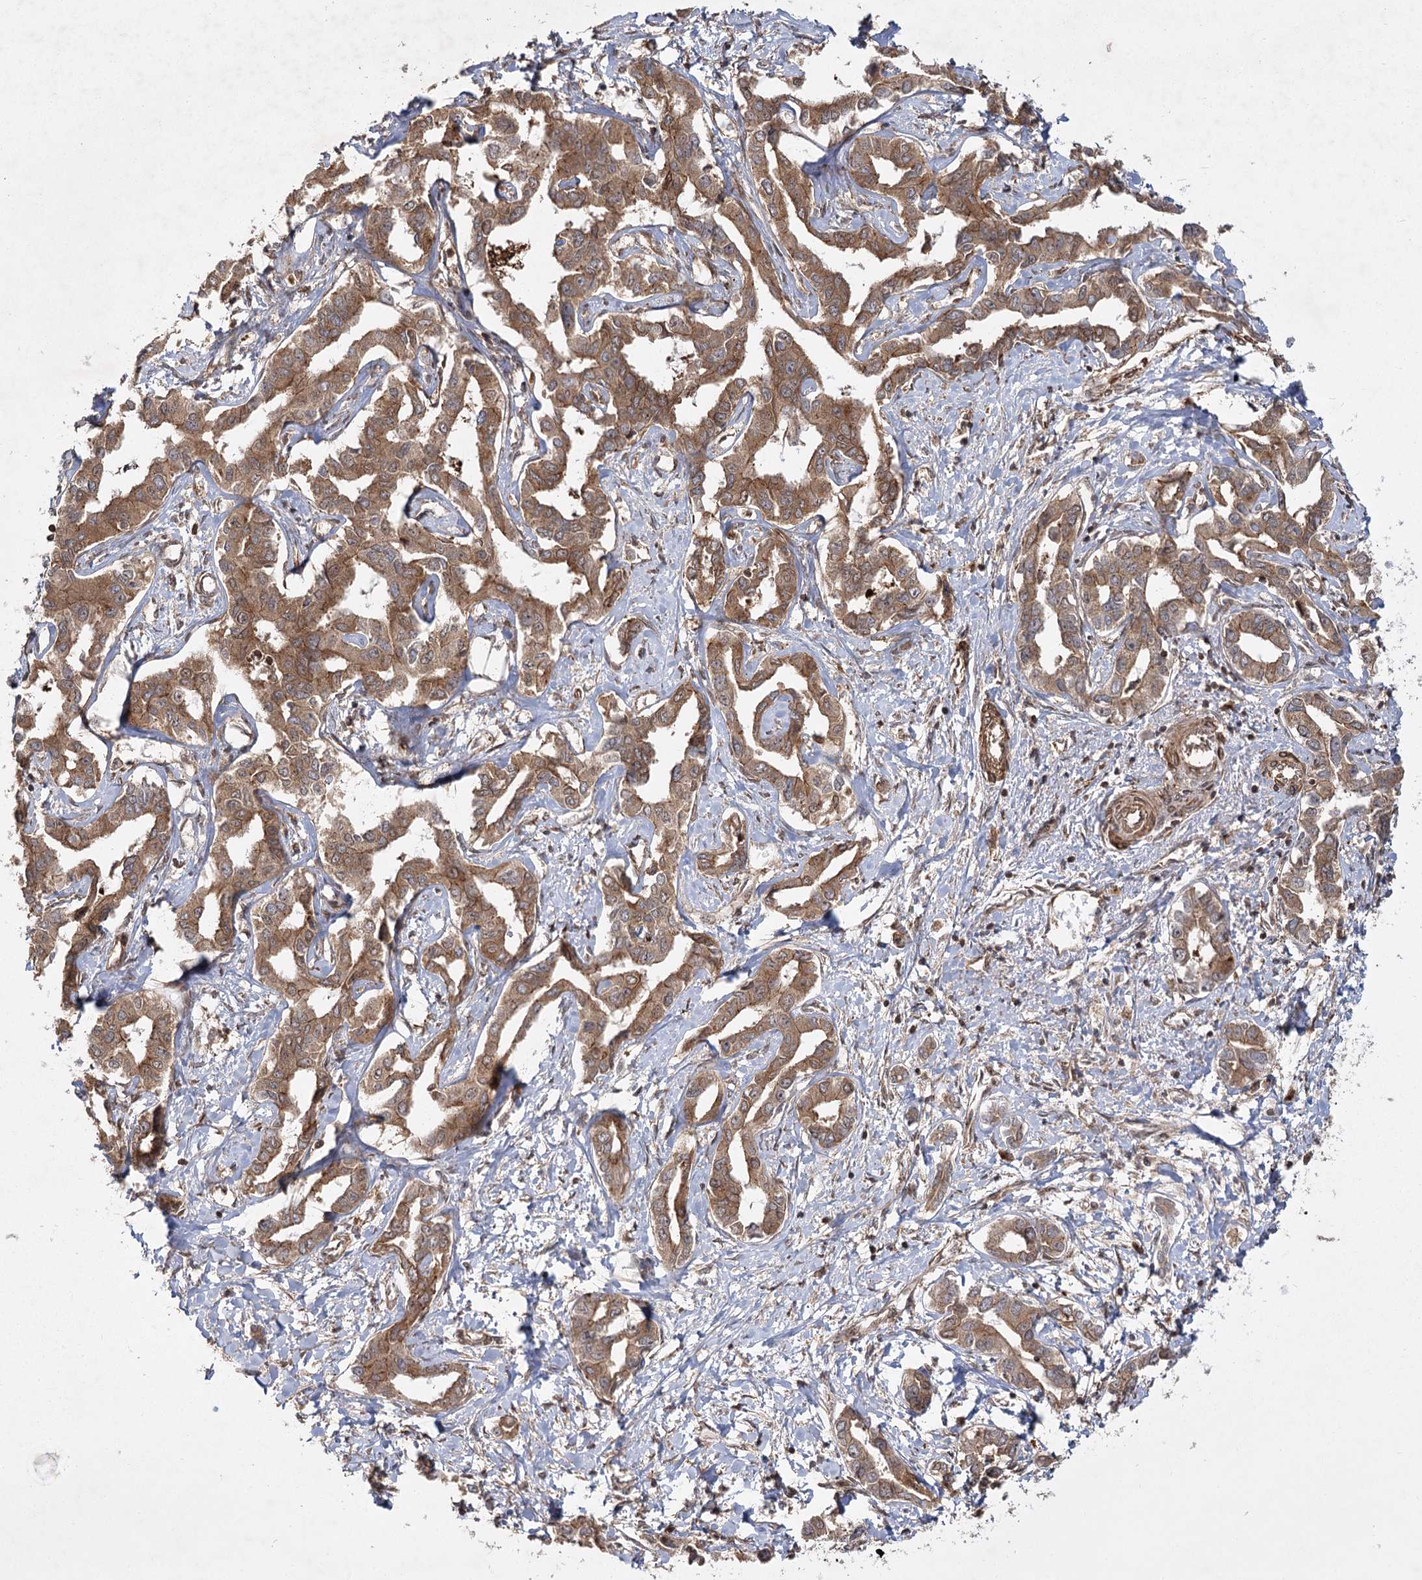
{"staining": {"intensity": "moderate", "quantity": ">75%", "location": "cytoplasmic/membranous"}, "tissue": "liver cancer", "cell_type": "Tumor cells", "image_type": "cancer", "snomed": [{"axis": "morphology", "description": "Cholangiocarcinoma"}, {"axis": "topography", "description": "Liver"}], "caption": "Tumor cells demonstrate medium levels of moderate cytoplasmic/membranous staining in approximately >75% of cells in liver cholangiocarcinoma. The staining was performed using DAB (3,3'-diaminobenzidine), with brown indicating positive protein expression. Nuclei are stained blue with hematoxylin.", "gene": "MDFIC", "patient": {"sex": "male", "age": 59}}